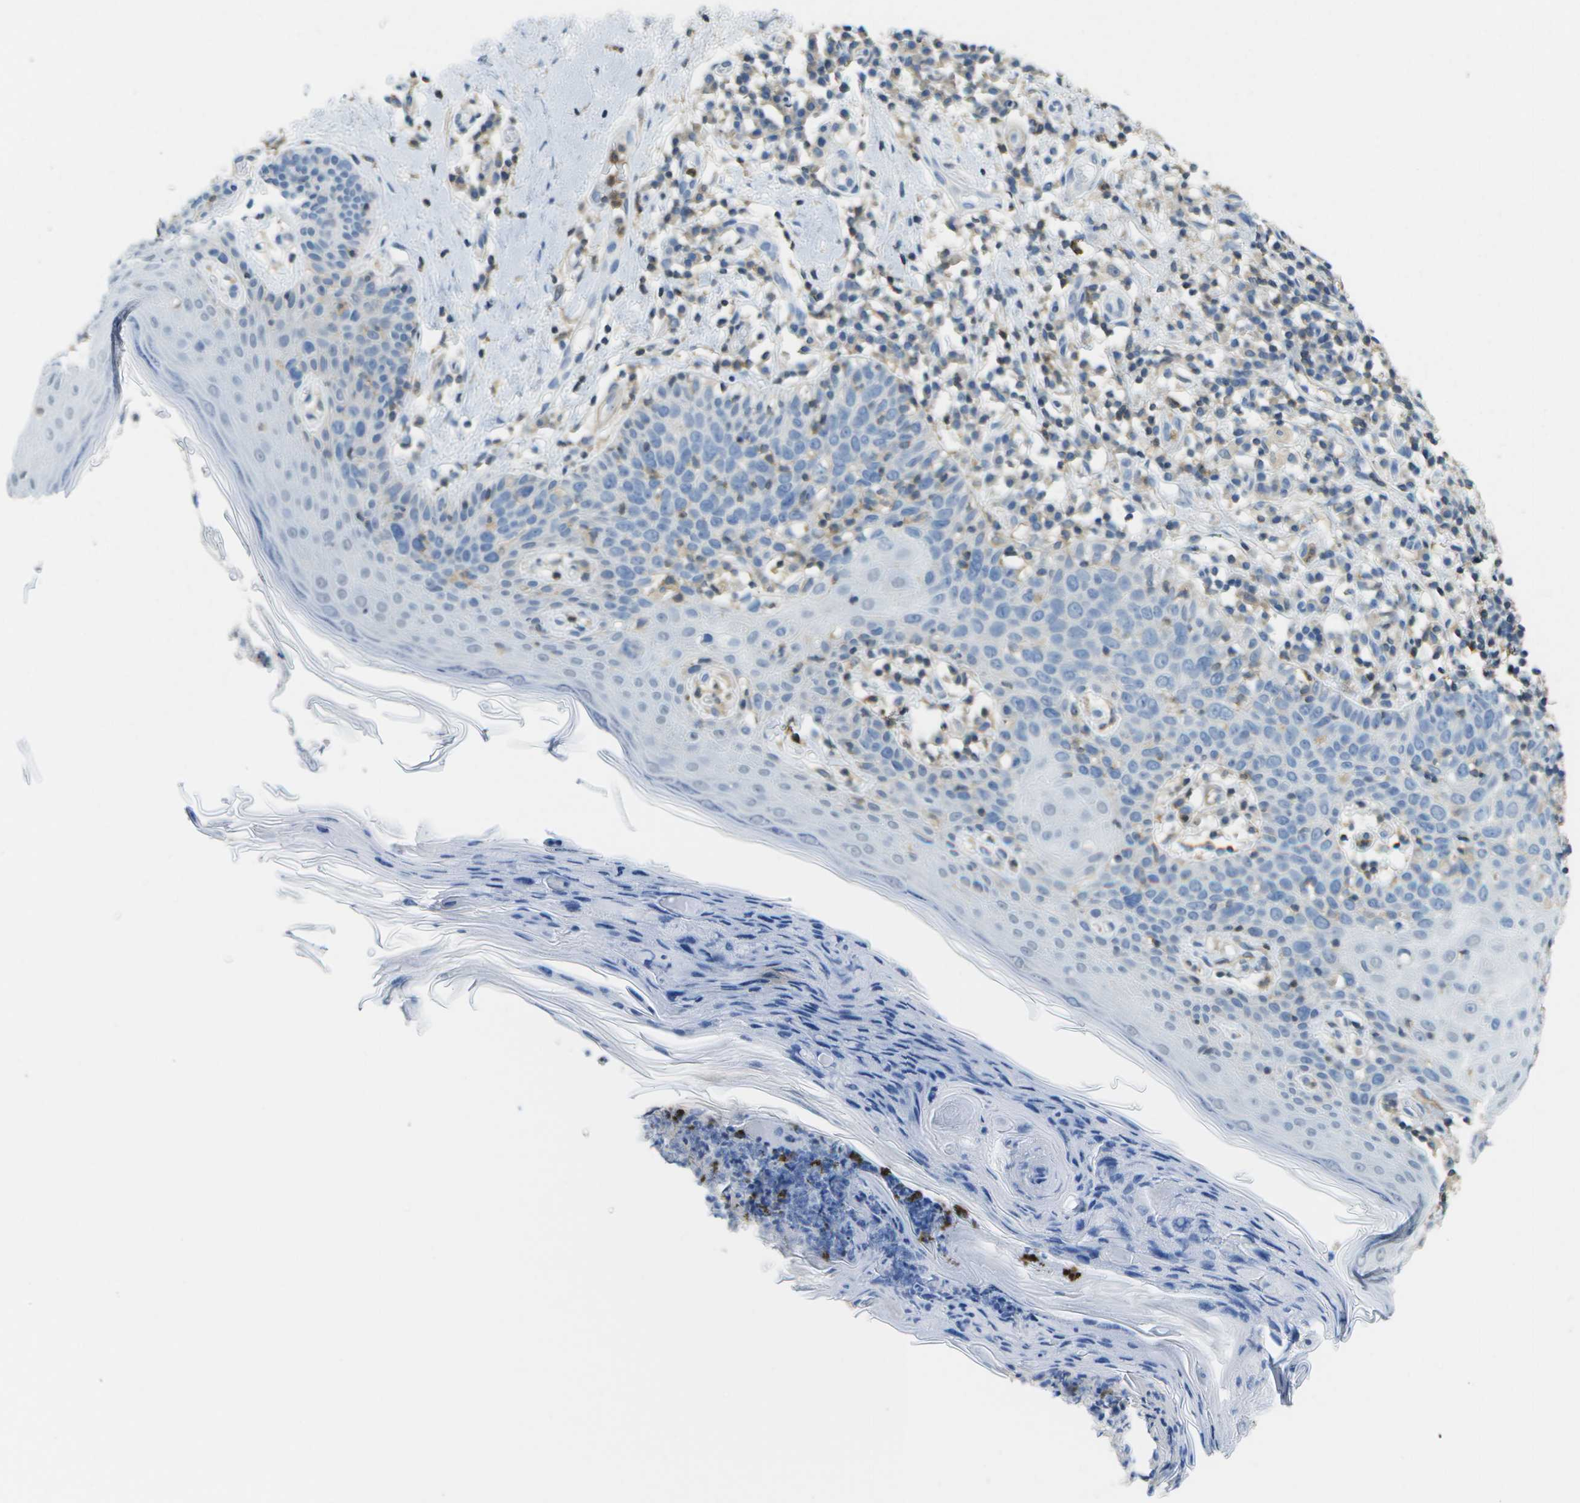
{"staining": {"intensity": "negative", "quantity": "none", "location": "none"}, "tissue": "skin cancer", "cell_type": "Tumor cells", "image_type": "cancer", "snomed": [{"axis": "morphology", "description": "Squamous cell carcinoma in situ, NOS"}, {"axis": "morphology", "description": "Squamous cell carcinoma, NOS"}, {"axis": "topography", "description": "Skin"}], "caption": "There is no significant expression in tumor cells of skin cancer.", "gene": "RCSD1", "patient": {"sex": "male", "age": 93}}